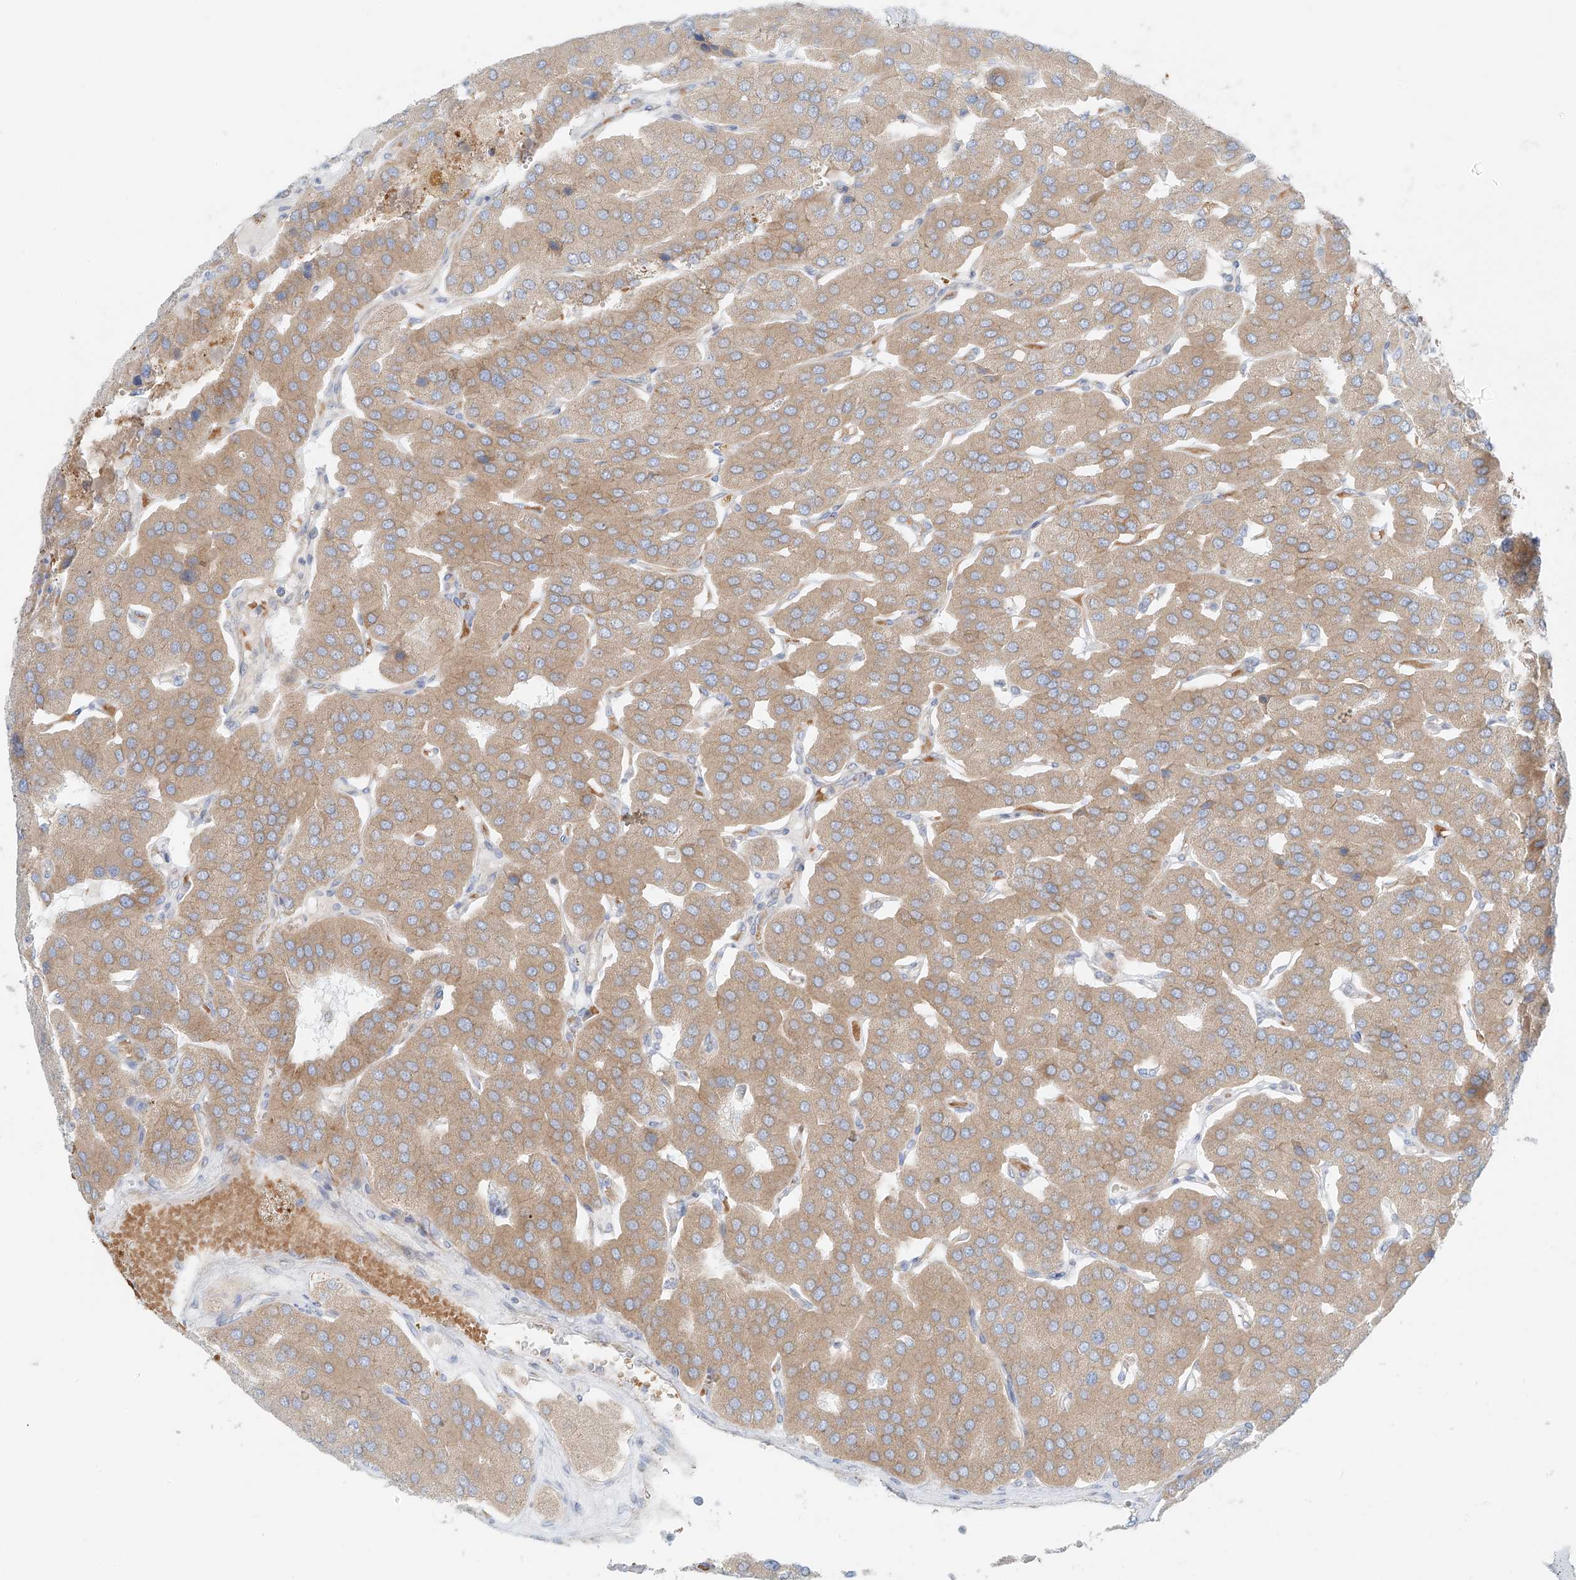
{"staining": {"intensity": "moderate", "quantity": "<25%", "location": "cytoplasmic/membranous"}, "tissue": "parathyroid gland", "cell_type": "Glandular cells", "image_type": "normal", "snomed": [{"axis": "morphology", "description": "Normal tissue, NOS"}, {"axis": "morphology", "description": "Adenoma, NOS"}, {"axis": "topography", "description": "Parathyroid gland"}], "caption": "The micrograph reveals a brown stain indicating the presence of a protein in the cytoplasmic/membranous of glandular cells in parathyroid gland. (brown staining indicates protein expression, while blue staining denotes nuclei).", "gene": "EIPR1", "patient": {"sex": "female", "age": 86}}